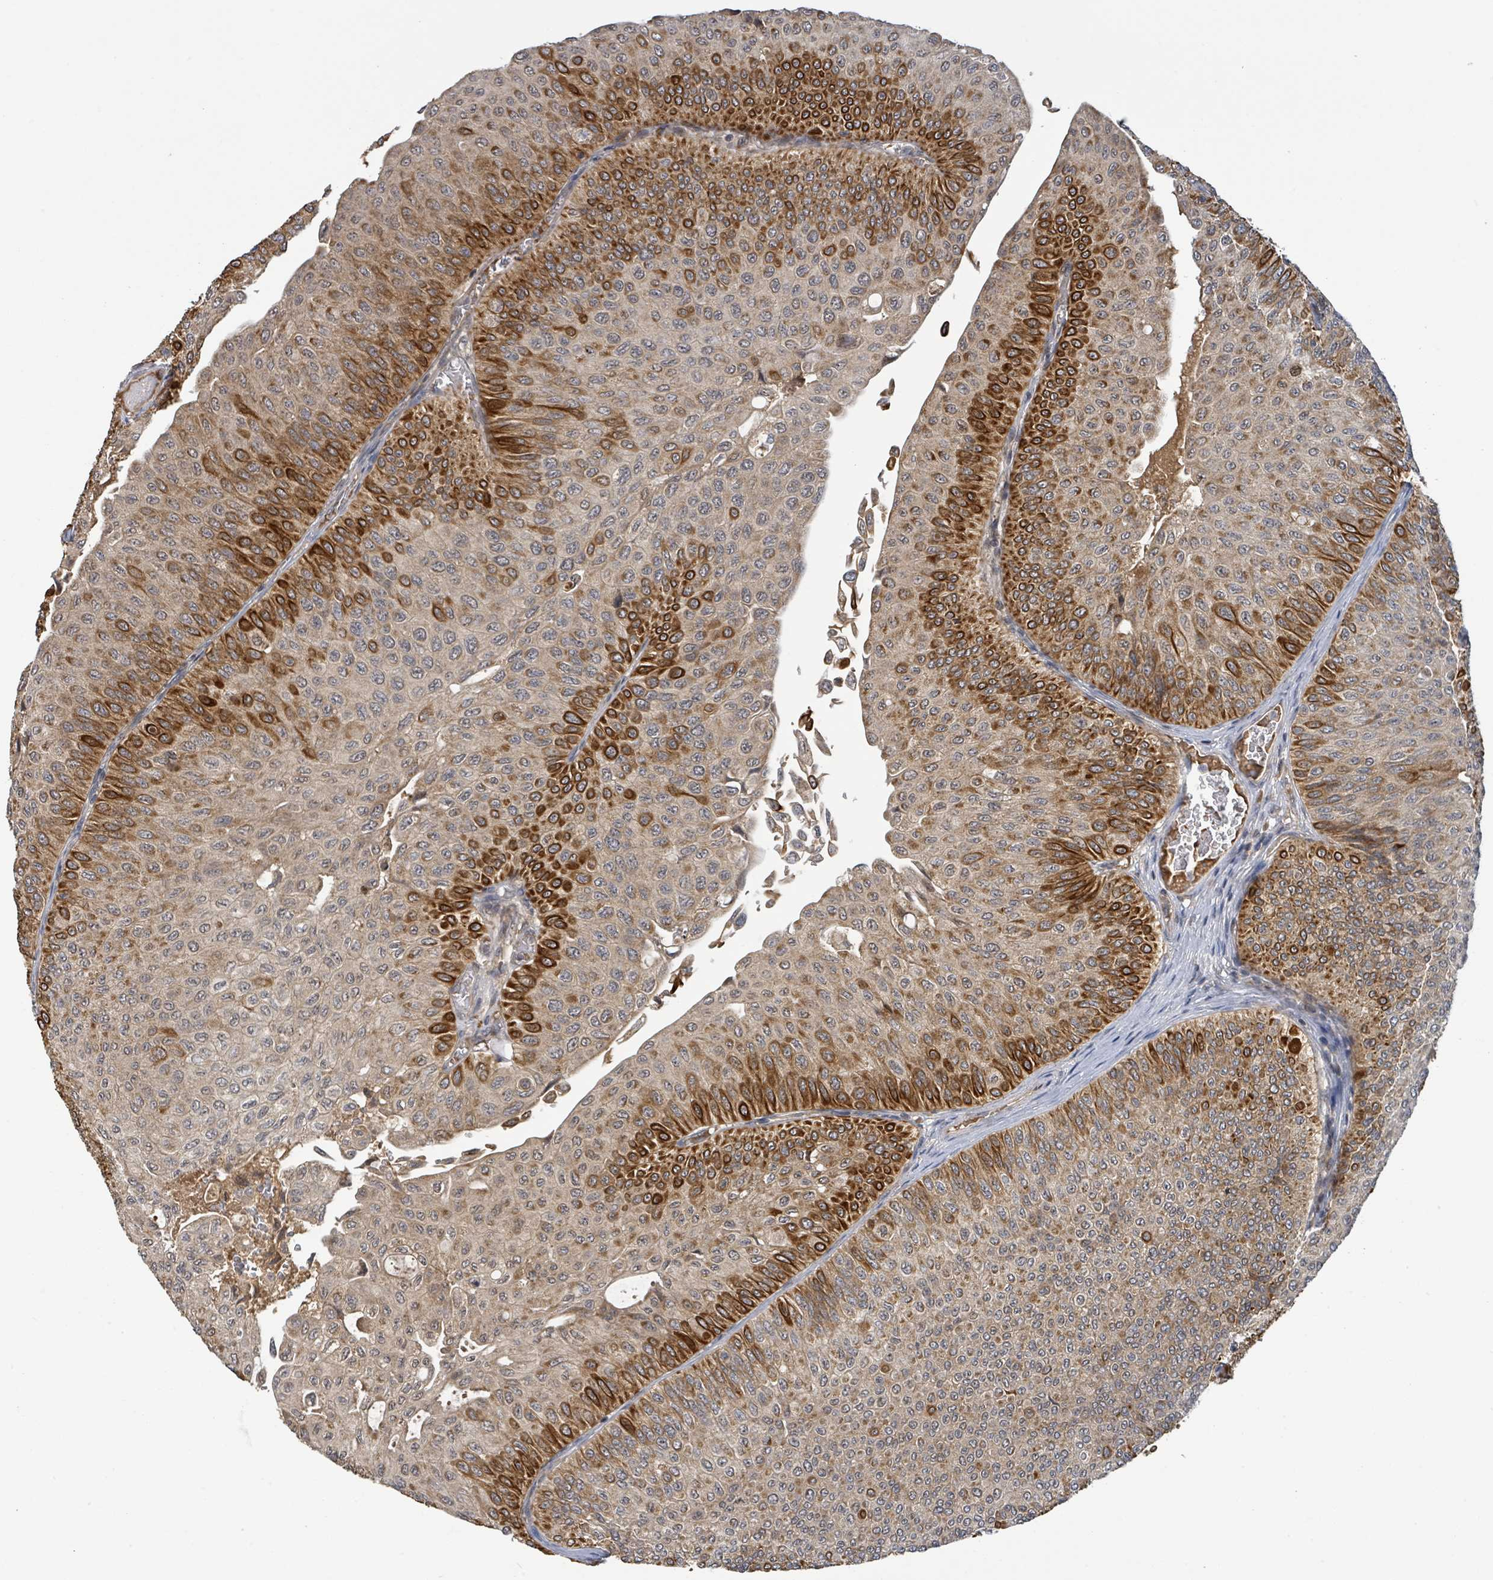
{"staining": {"intensity": "strong", "quantity": "25%-75%", "location": "cytoplasmic/membranous"}, "tissue": "urothelial cancer", "cell_type": "Tumor cells", "image_type": "cancer", "snomed": [{"axis": "morphology", "description": "Urothelial carcinoma, NOS"}, {"axis": "topography", "description": "Urinary bladder"}], "caption": "Immunohistochemistry (IHC) of human transitional cell carcinoma demonstrates high levels of strong cytoplasmic/membranous staining in about 25%-75% of tumor cells.", "gene": "ITGA11", "patient": {"sex": "male", "age": 59}}